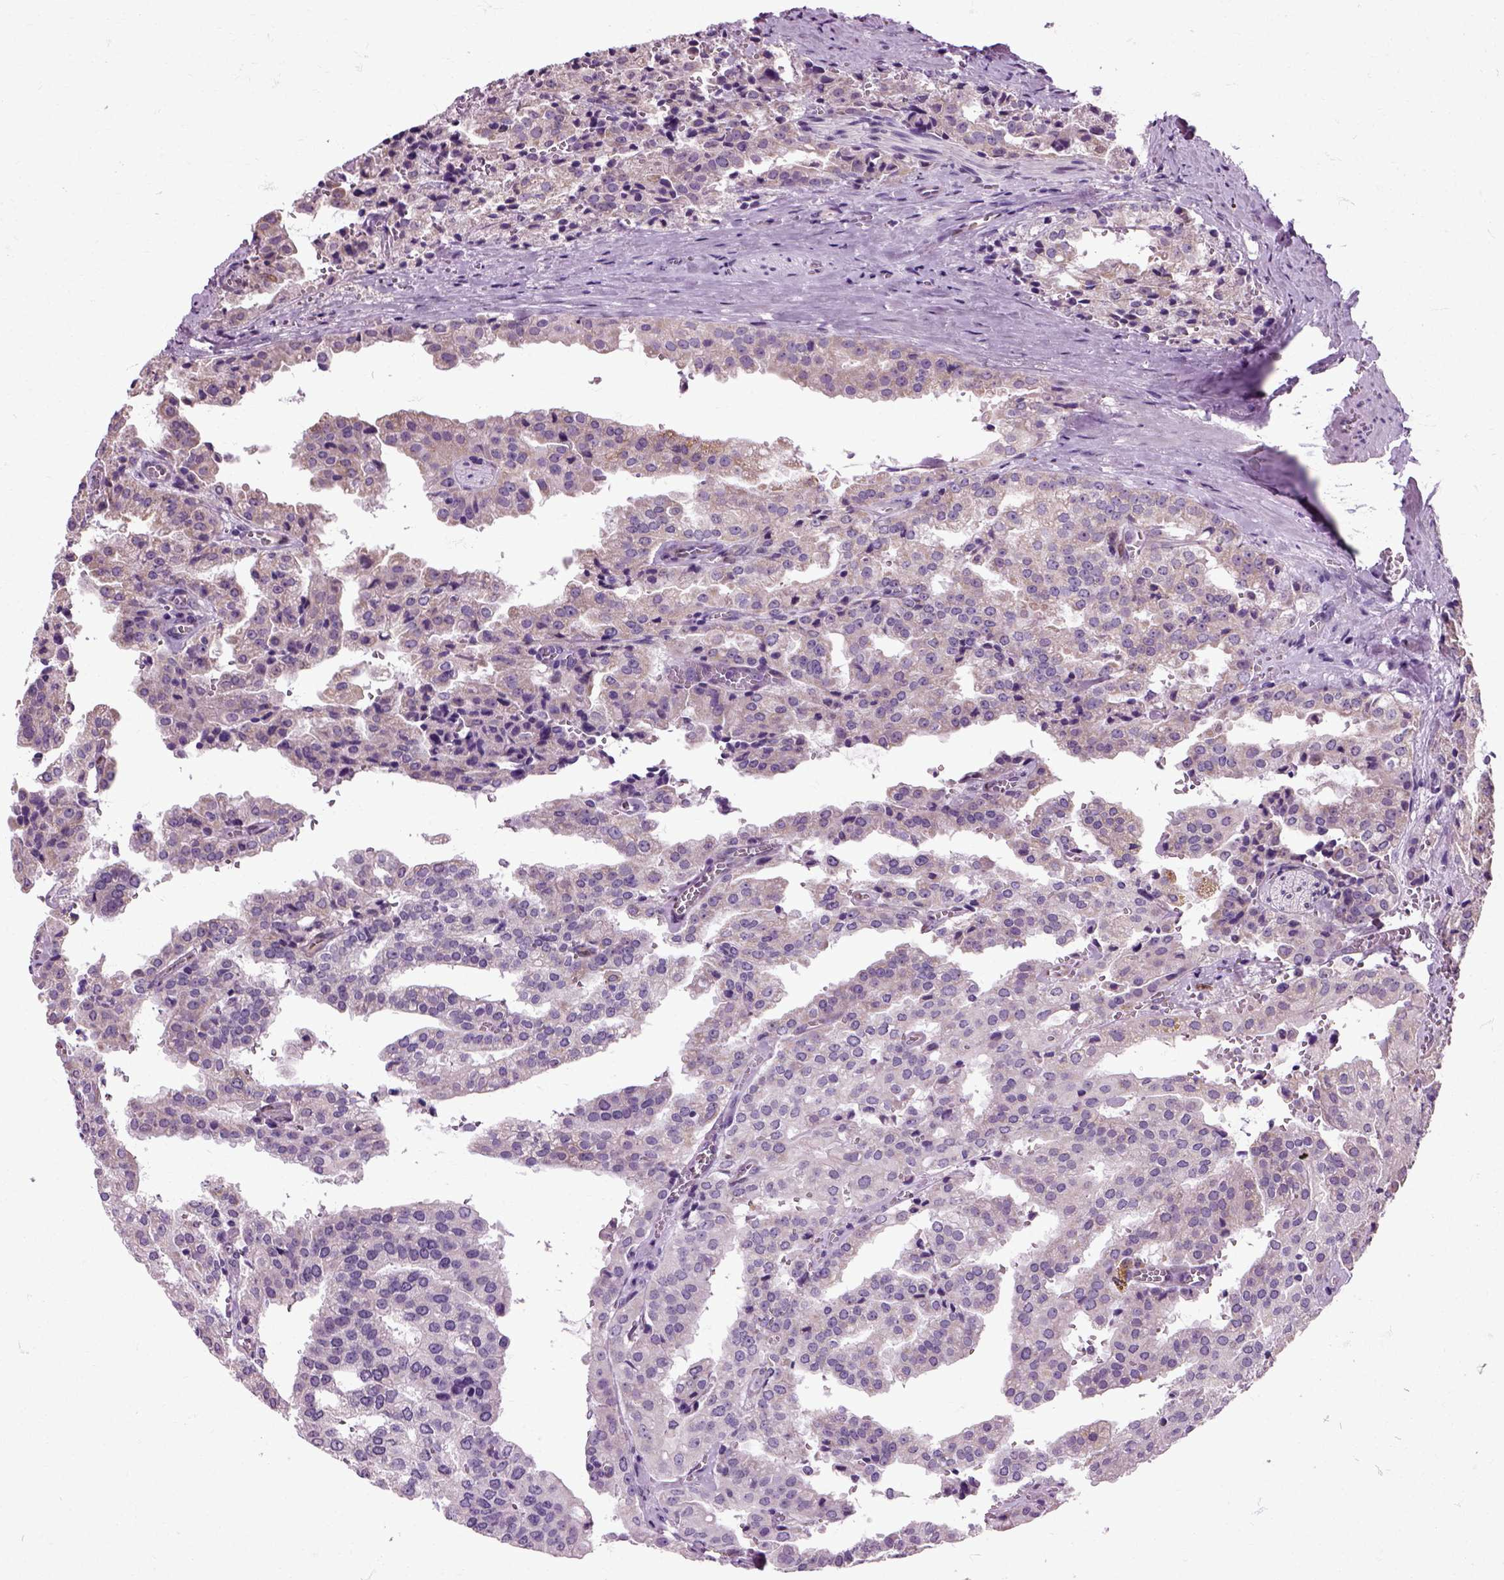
{"staining": {"intensity": "weak", "quantity": "<25%", "location": "cytoplasmic/membranous"}, "tissue": "prostate cancer", "cell_type": "Tumor cells", "image_type": "cancer", "snomed": [{"axis": "morphology", "description": "Adenocarcinoma, High grade"}, {"axis": "topography", "description": "Prostate"}], "caption": "Tumor cells show no significant expression in adenocarcinoma (high-grade) (prostate). Brightfield microscopy of IHC stained with DAB (3,3'-diaminobenzidine) (brown) and hematoxylin (blue), captured at high magnification.", "gene": "HSPA2", "patient": {"sex": "male", "age": 68}}